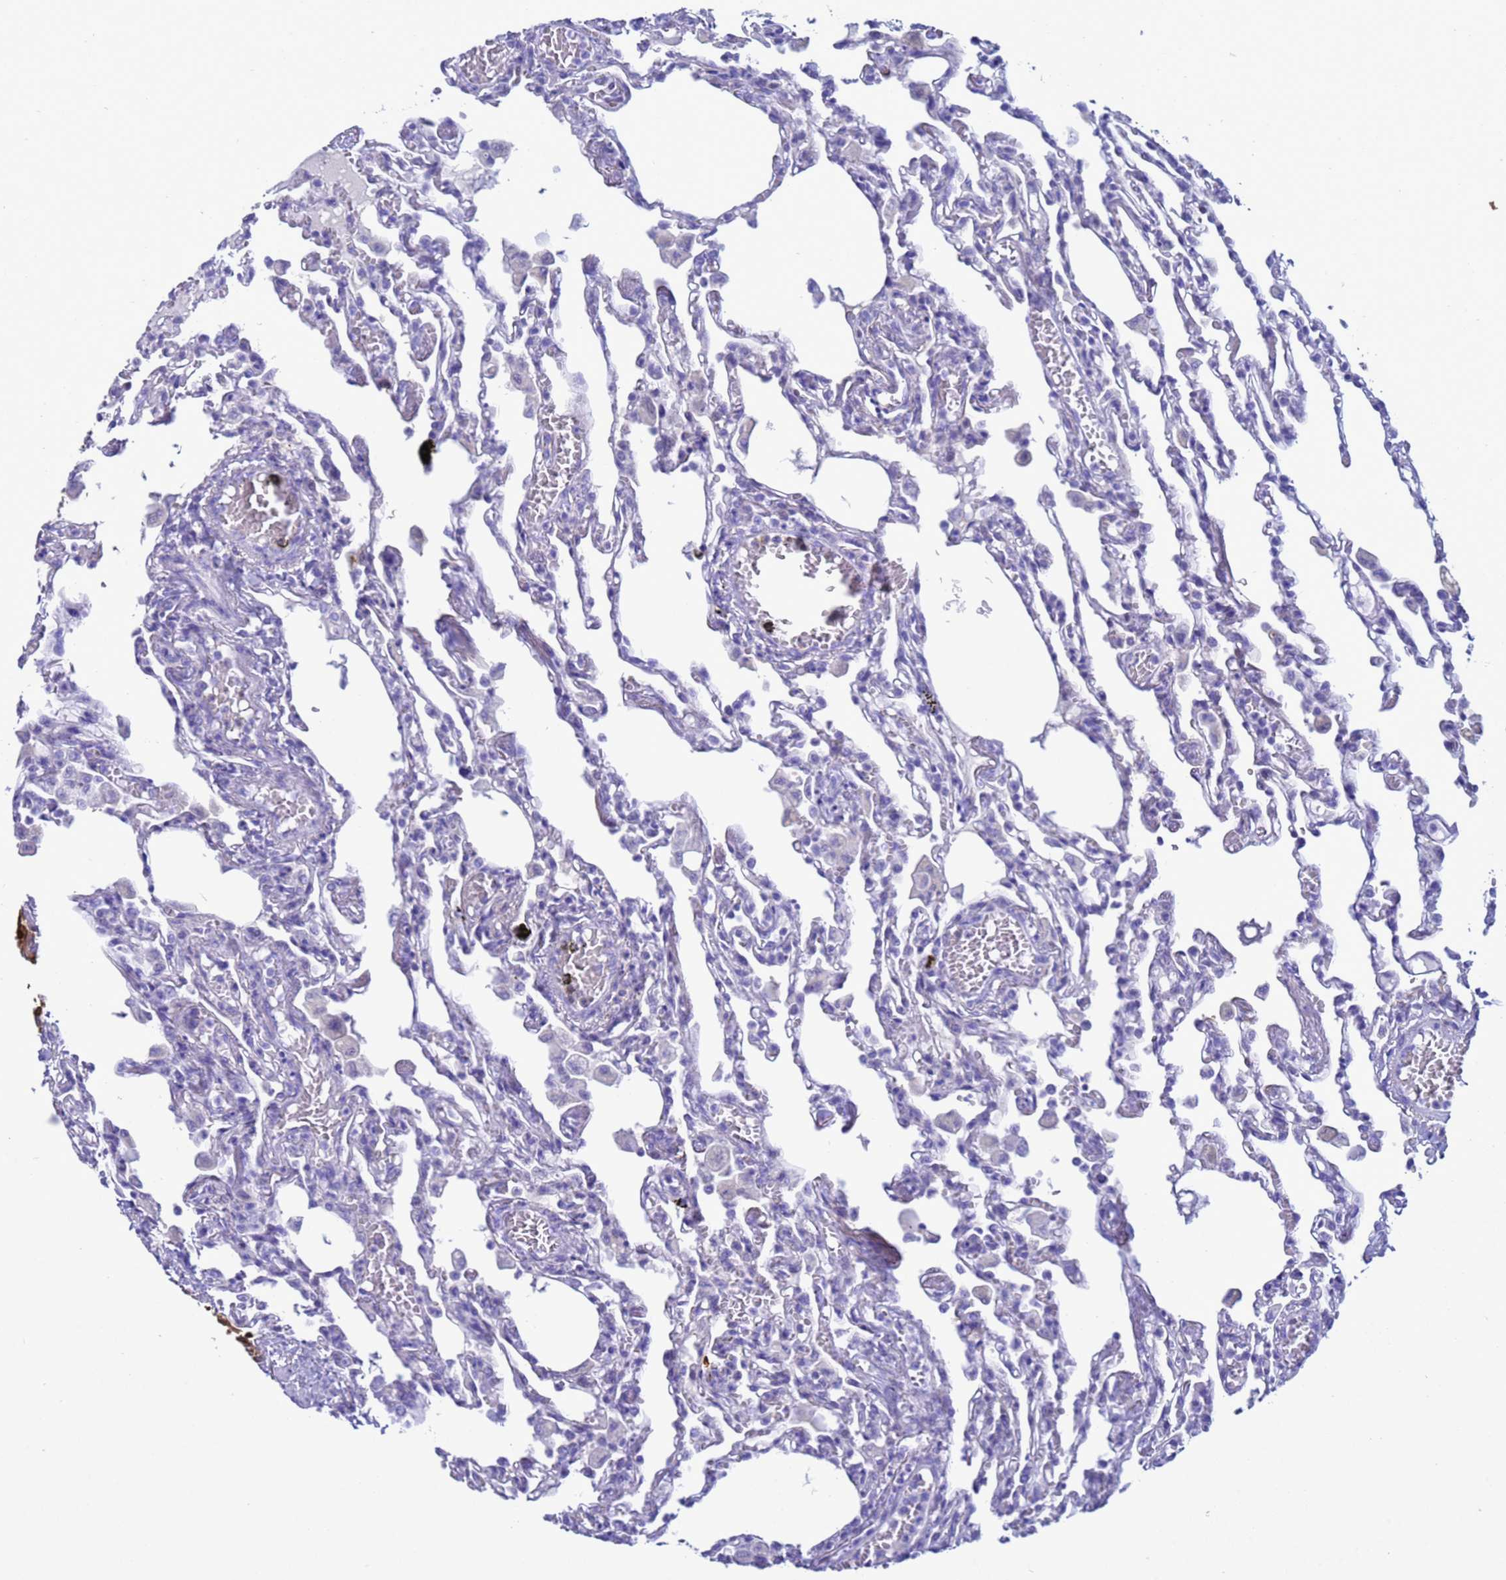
{"staining": {"intensity": "negative", "quantity": "none", "location": "none"}, "tissue": "lung", "cell_type": "Alveolar cells", "image_type": "normal", "snomed": [{"axis": "morphology", "description": "Normal tissue, NOS"}, {"axis": "topography", "description": "Bronchus"}, {"axis": "topography", "description": "Lung"}], "caption": "Alveolar cells are negative for protein expression in normal human lung. The staining is performed using DAB (3,3'-diaminobenzidine) brown chromogen with nuclei counter-stained in using hematoxylin.", "gene": "AKR1C2", "patient": {"sex": "female", "age": 49}}